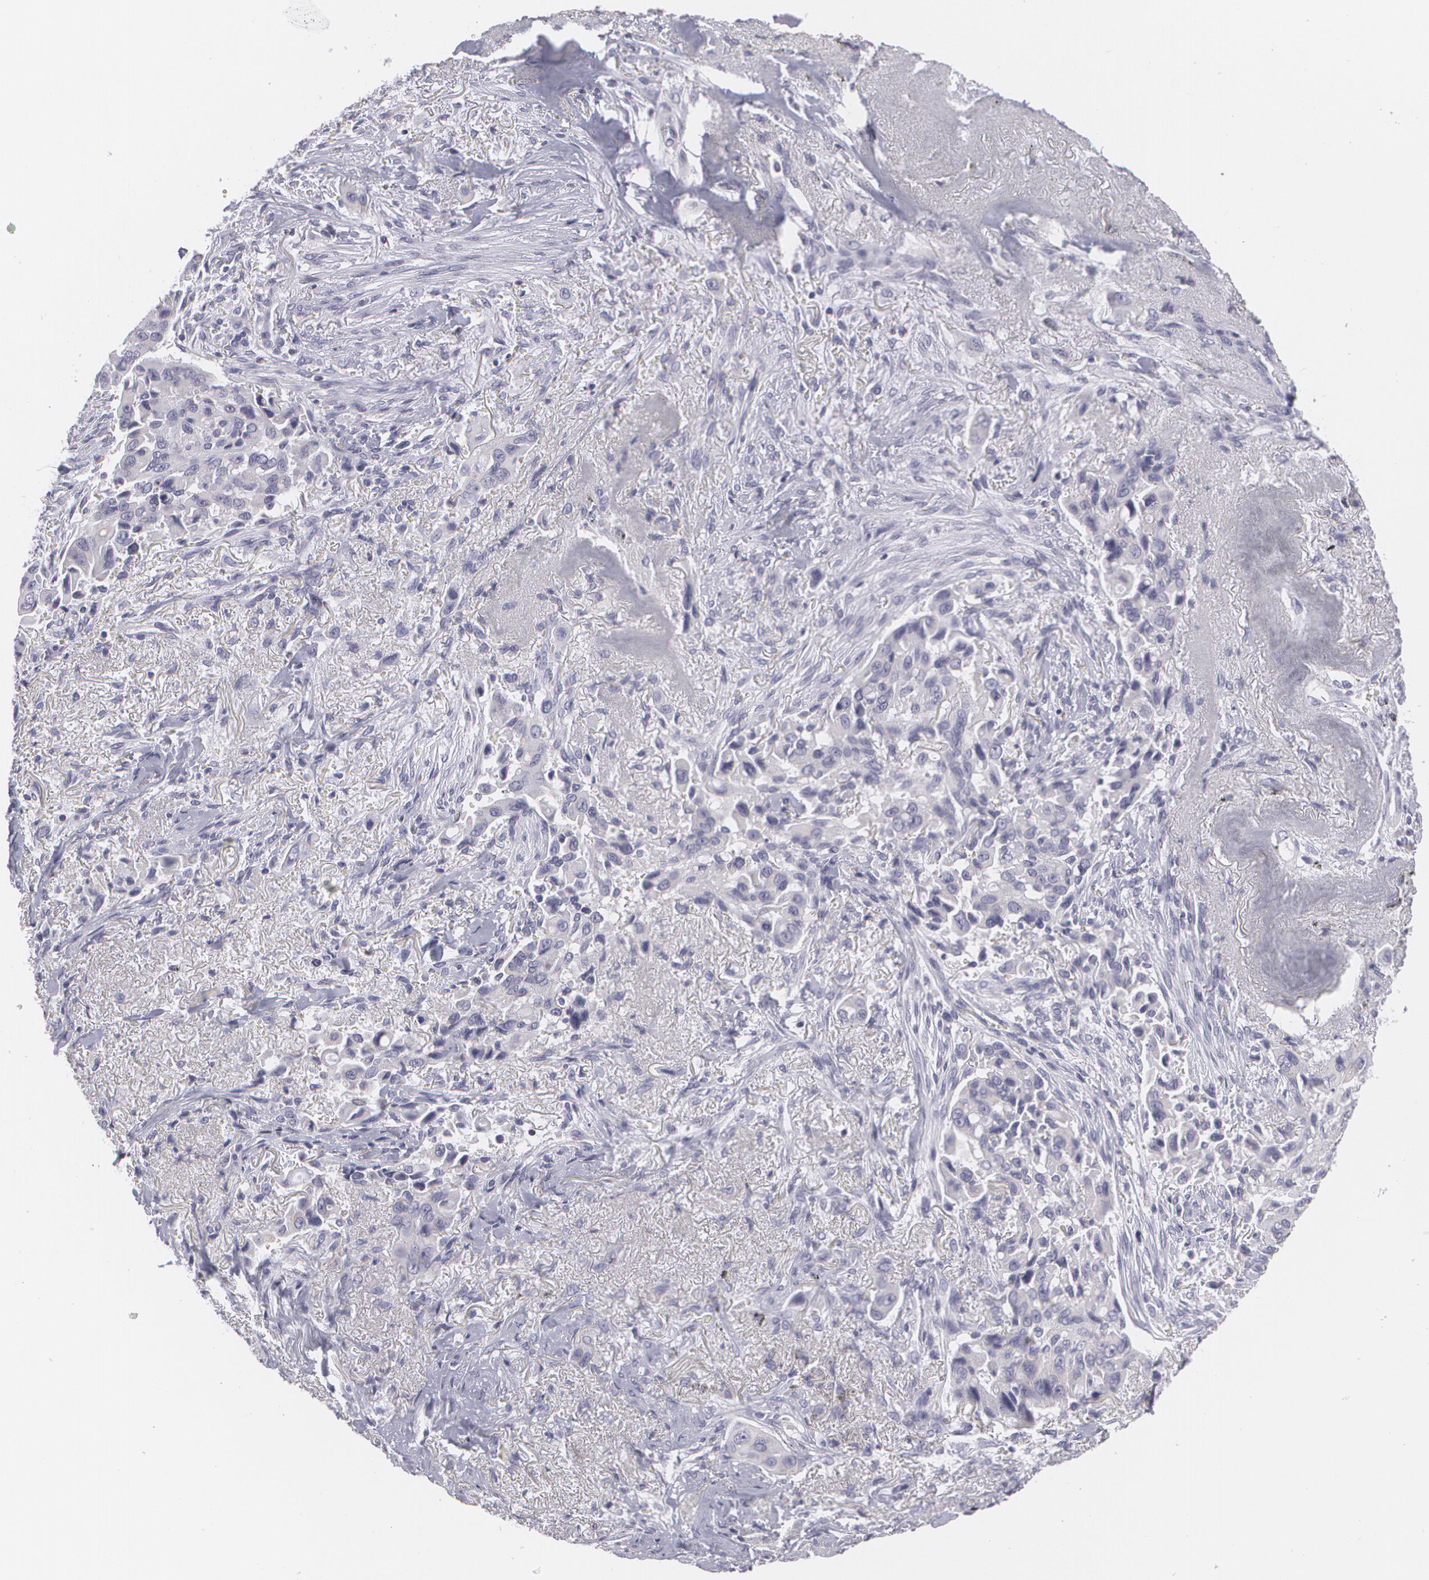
{"staining": {"intensity": "negative", "quantity": "none", "location": "none"}, "tissue": "lung cancer", "cell_type": "Tumor cells", "image_type": "cancer", "snomed": [{"axis": "morphology", "description": "Adenocarcinoma, NOS"}, {"axis": "topography", "description": "Lung"}], "caption": "DAB (3,3'-diaminobenzidine) immunohistochemical staining of human lung adenocarcinoma shows no significant positivity in tumor cells.", "gene": "MBNL3", "patient": {"sex": "male", "age": 68}}